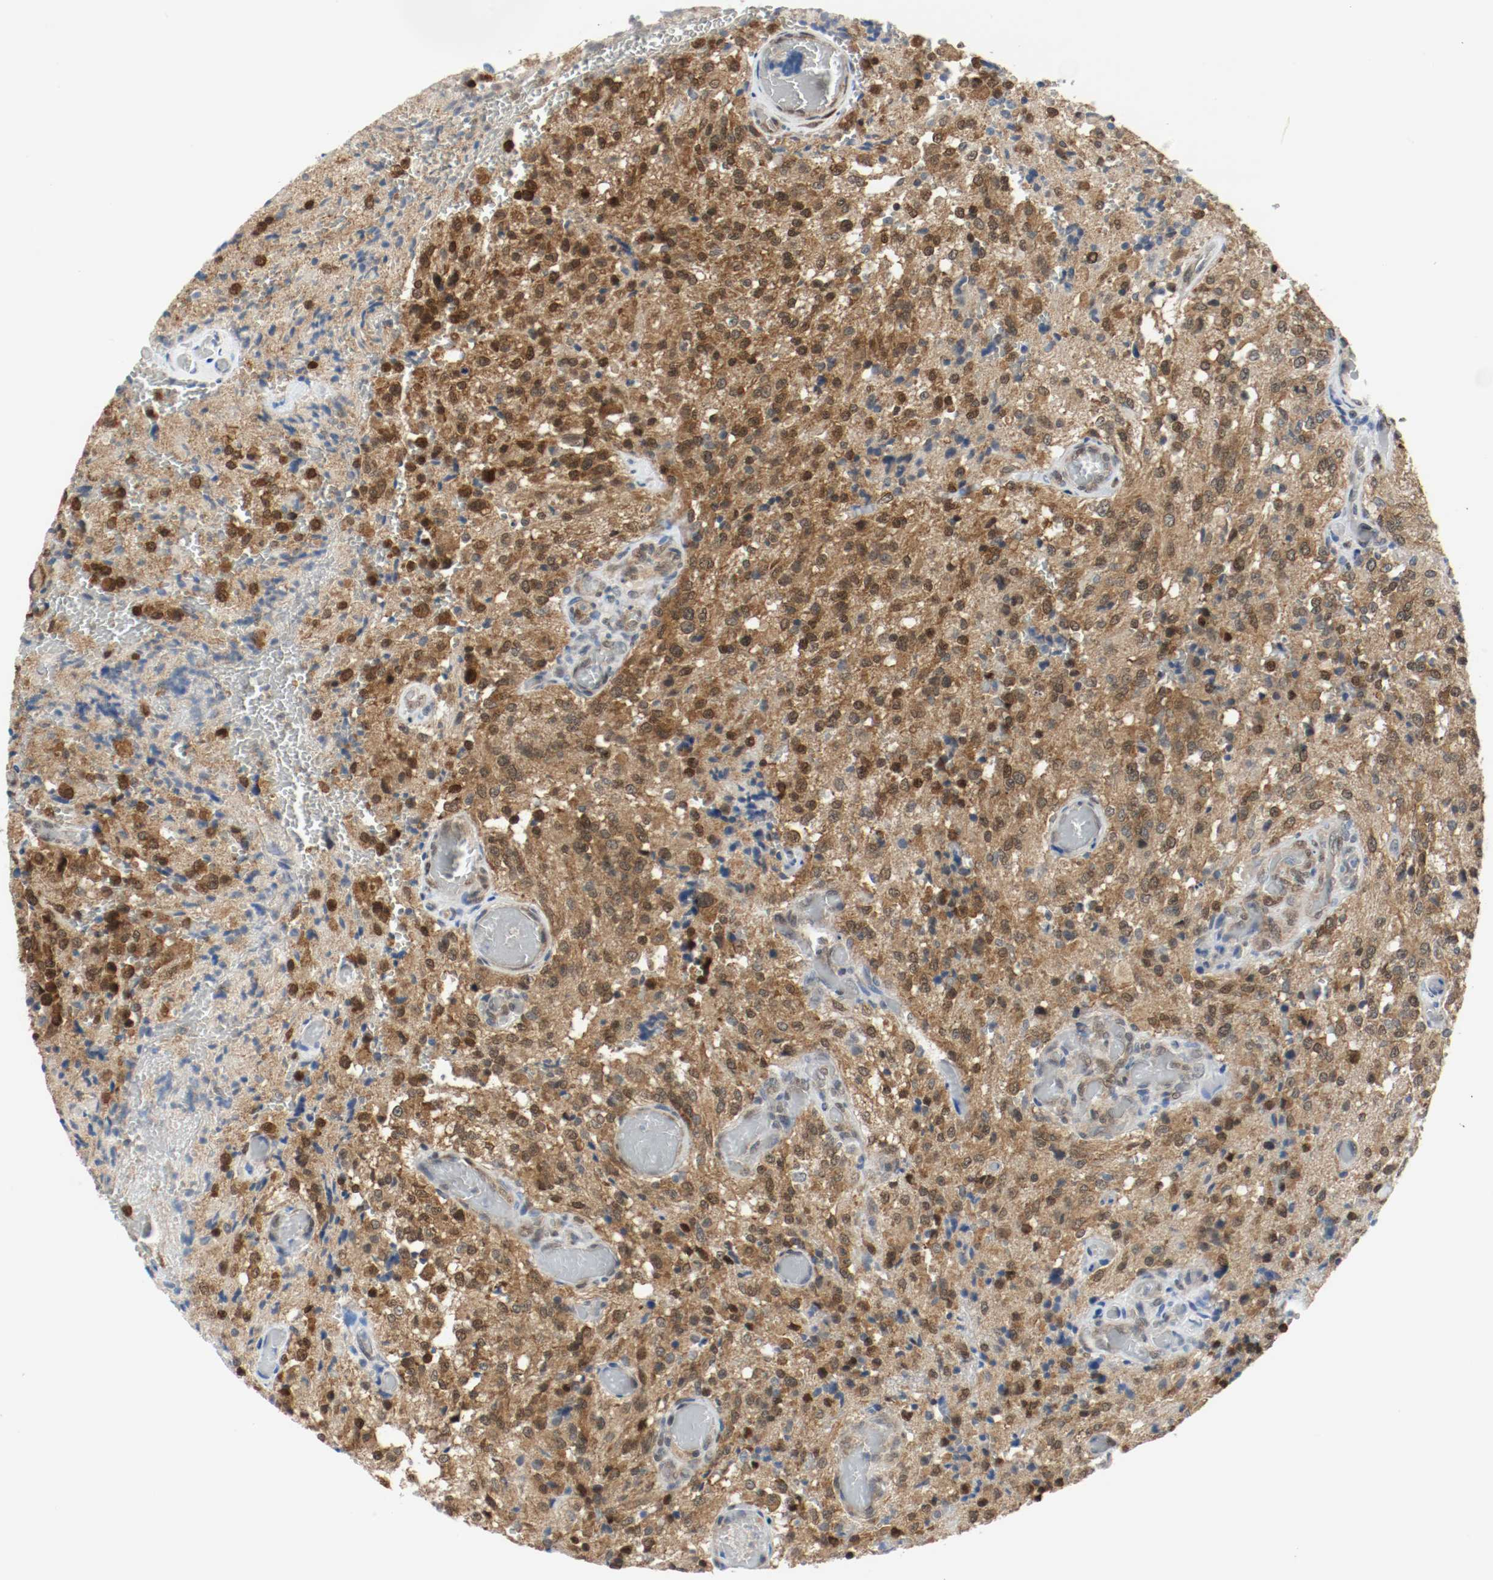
{"staining": {"intensity": "moderate", "quantity": "25%-75%", "location": "cytoplasmic/membranous,nuclear"}, "tissue": "glioma", "cell_type": "Tumor cells", "image_type": "cancer", "snomed": [{"axis": "morphology", "description": "Normal tissue, NOS"}, {"axis": "morphology", "description": "Glioma, malignant, High grade"}, {"axis": "topography", "description": "Cerebral cortex"}], "caption": "IHC (DAB) staining of malignant high-grade glioma displays moderate cytoplasmic/membranous and nuclear protein expression in approximately 25%-75% of tumor cells.", "gene": "PPME1", "patient": {"sex": "male", "age": 56}}